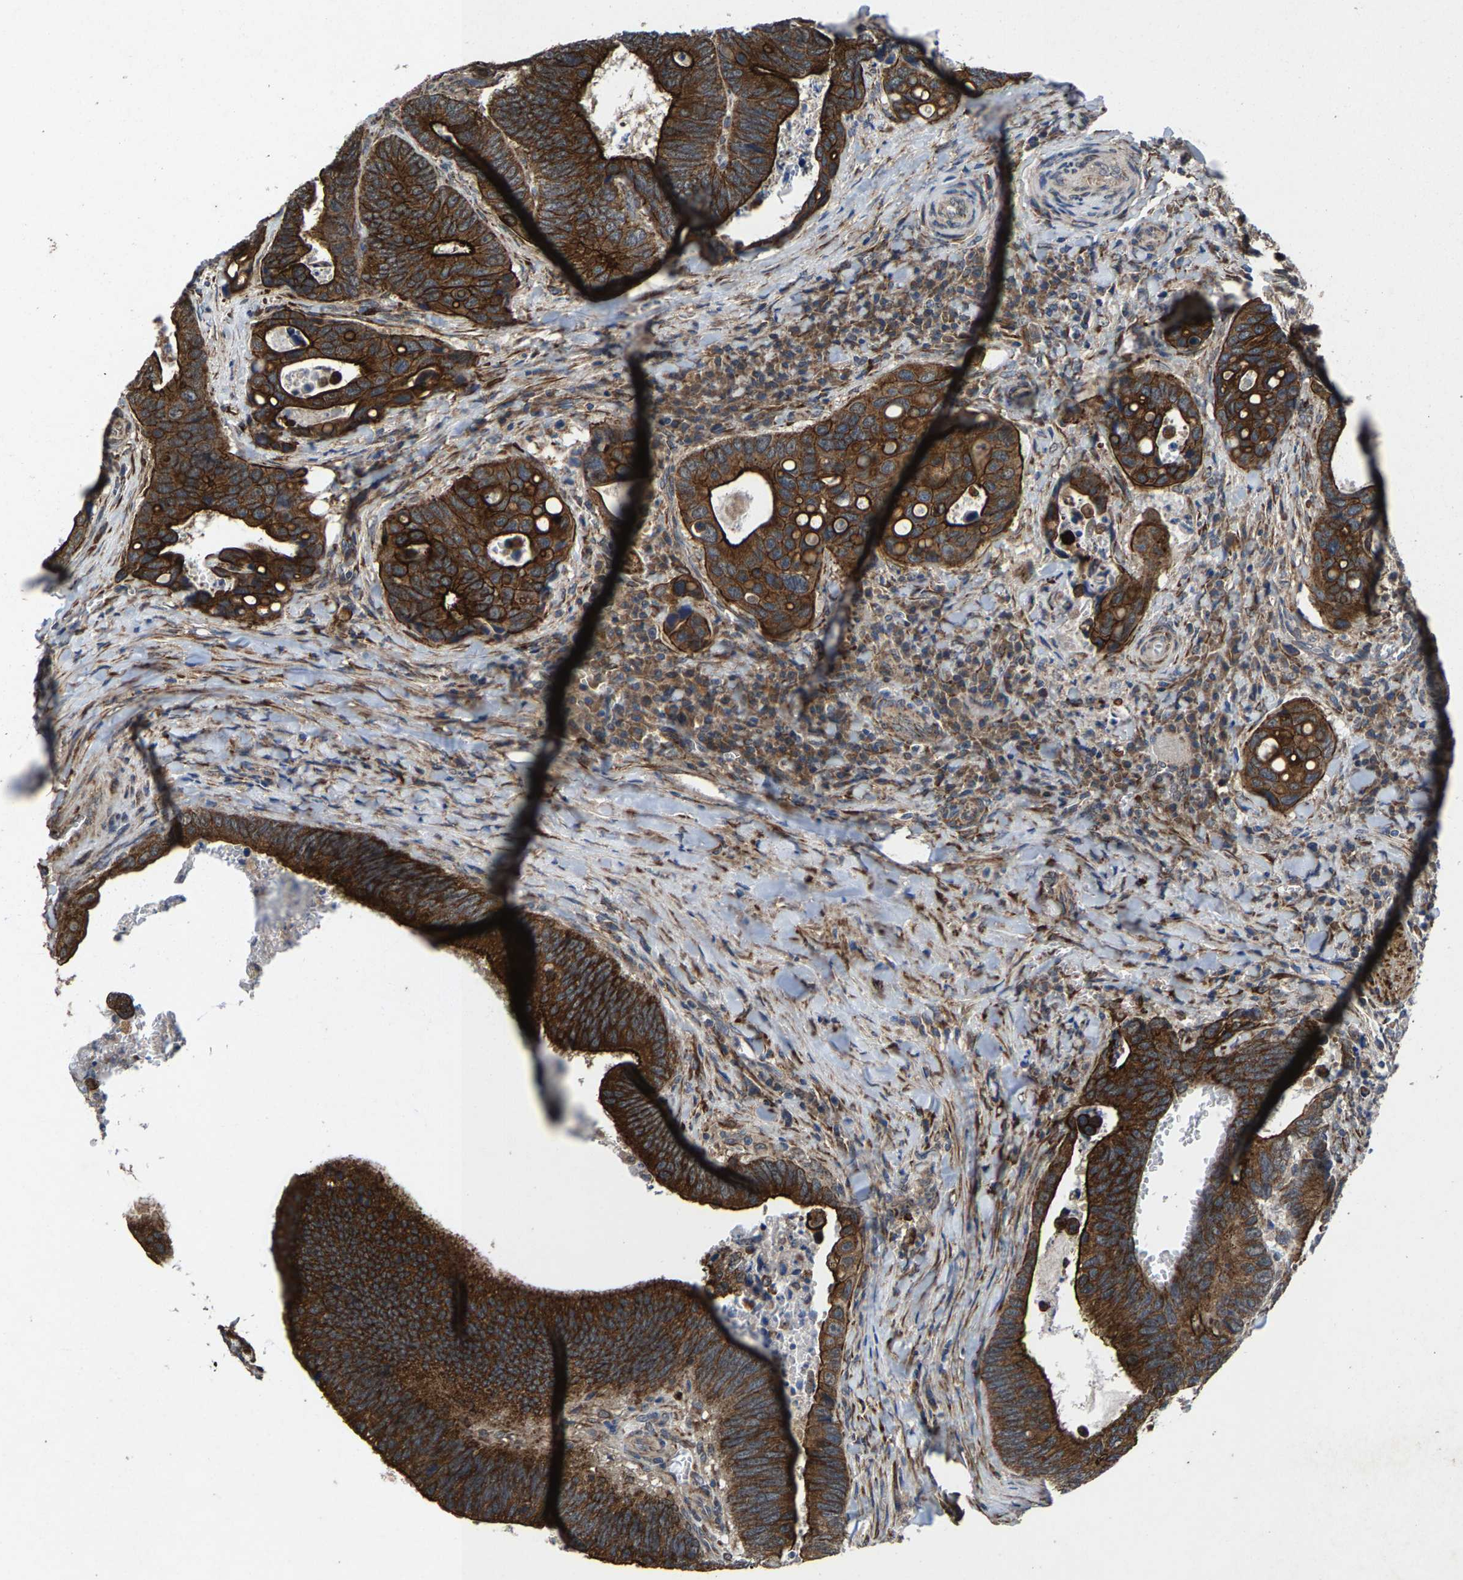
{"staining": {"intensity": "strong", "quantity": ">75%", "location": "cytoplasmic/membranous"}, "tissue": "colorectal cancer", "cell_type": "Tumor cells", "image_type": "cancer", "snomed": [{"axis": "morphology", "description": "Inflammation, NOS"}, {"axis": "morphology", "description": "Adenocarcinoma, NOS"}, {"axis": "topography", "description": "Colon"}], "caption": "Colorectal cancer (adenocarcinoma) tissue shows strong cytoplasmic/membranous staining in about >75% of tumor cells, visualized by immunohistochemistry.", "gene": "PDP1", "patient": {"sex": "male", "age": 72}}